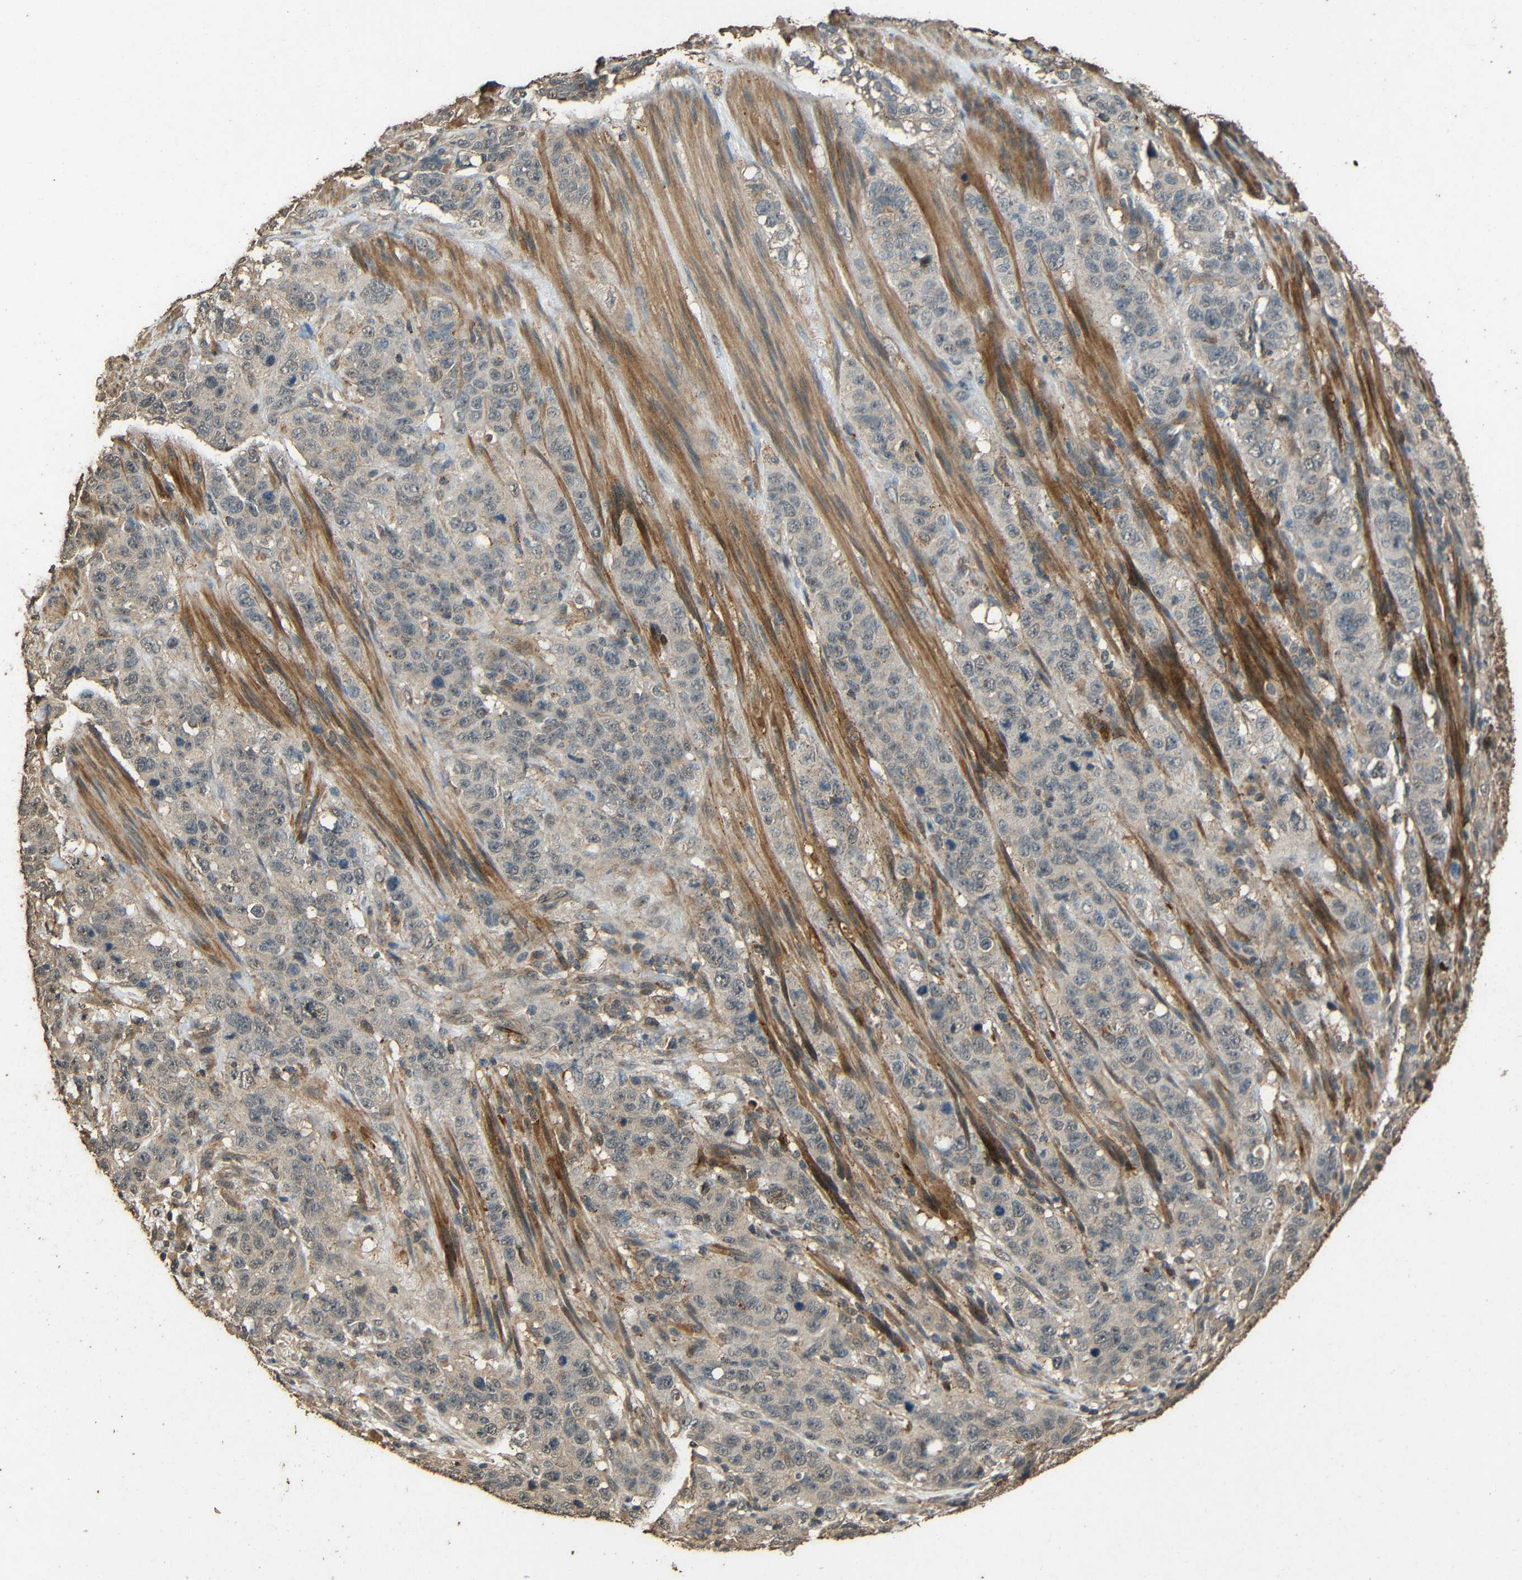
{"staining": {"intensity": "negative", "quantity": "none", "location": "none"}, "tissue": "stomach cancer", "cell_type": "Tumor cells", "image_type": "cancer", "snomed": [{"axis": "morphology", "description": "Adenocarcinoma, NOS"}, {"axis": "topography", "description": "Stomach"}], "caption": "IHC micrograph of neoplastic tissue: adenocarcinoma (stomach) stained with DAB (3,3'-diaminobenzidine) exhibits no significant protein positivity in tumor cells.", "gene": "PDE5A", "patient": {"sex": "male", "age": 48}}